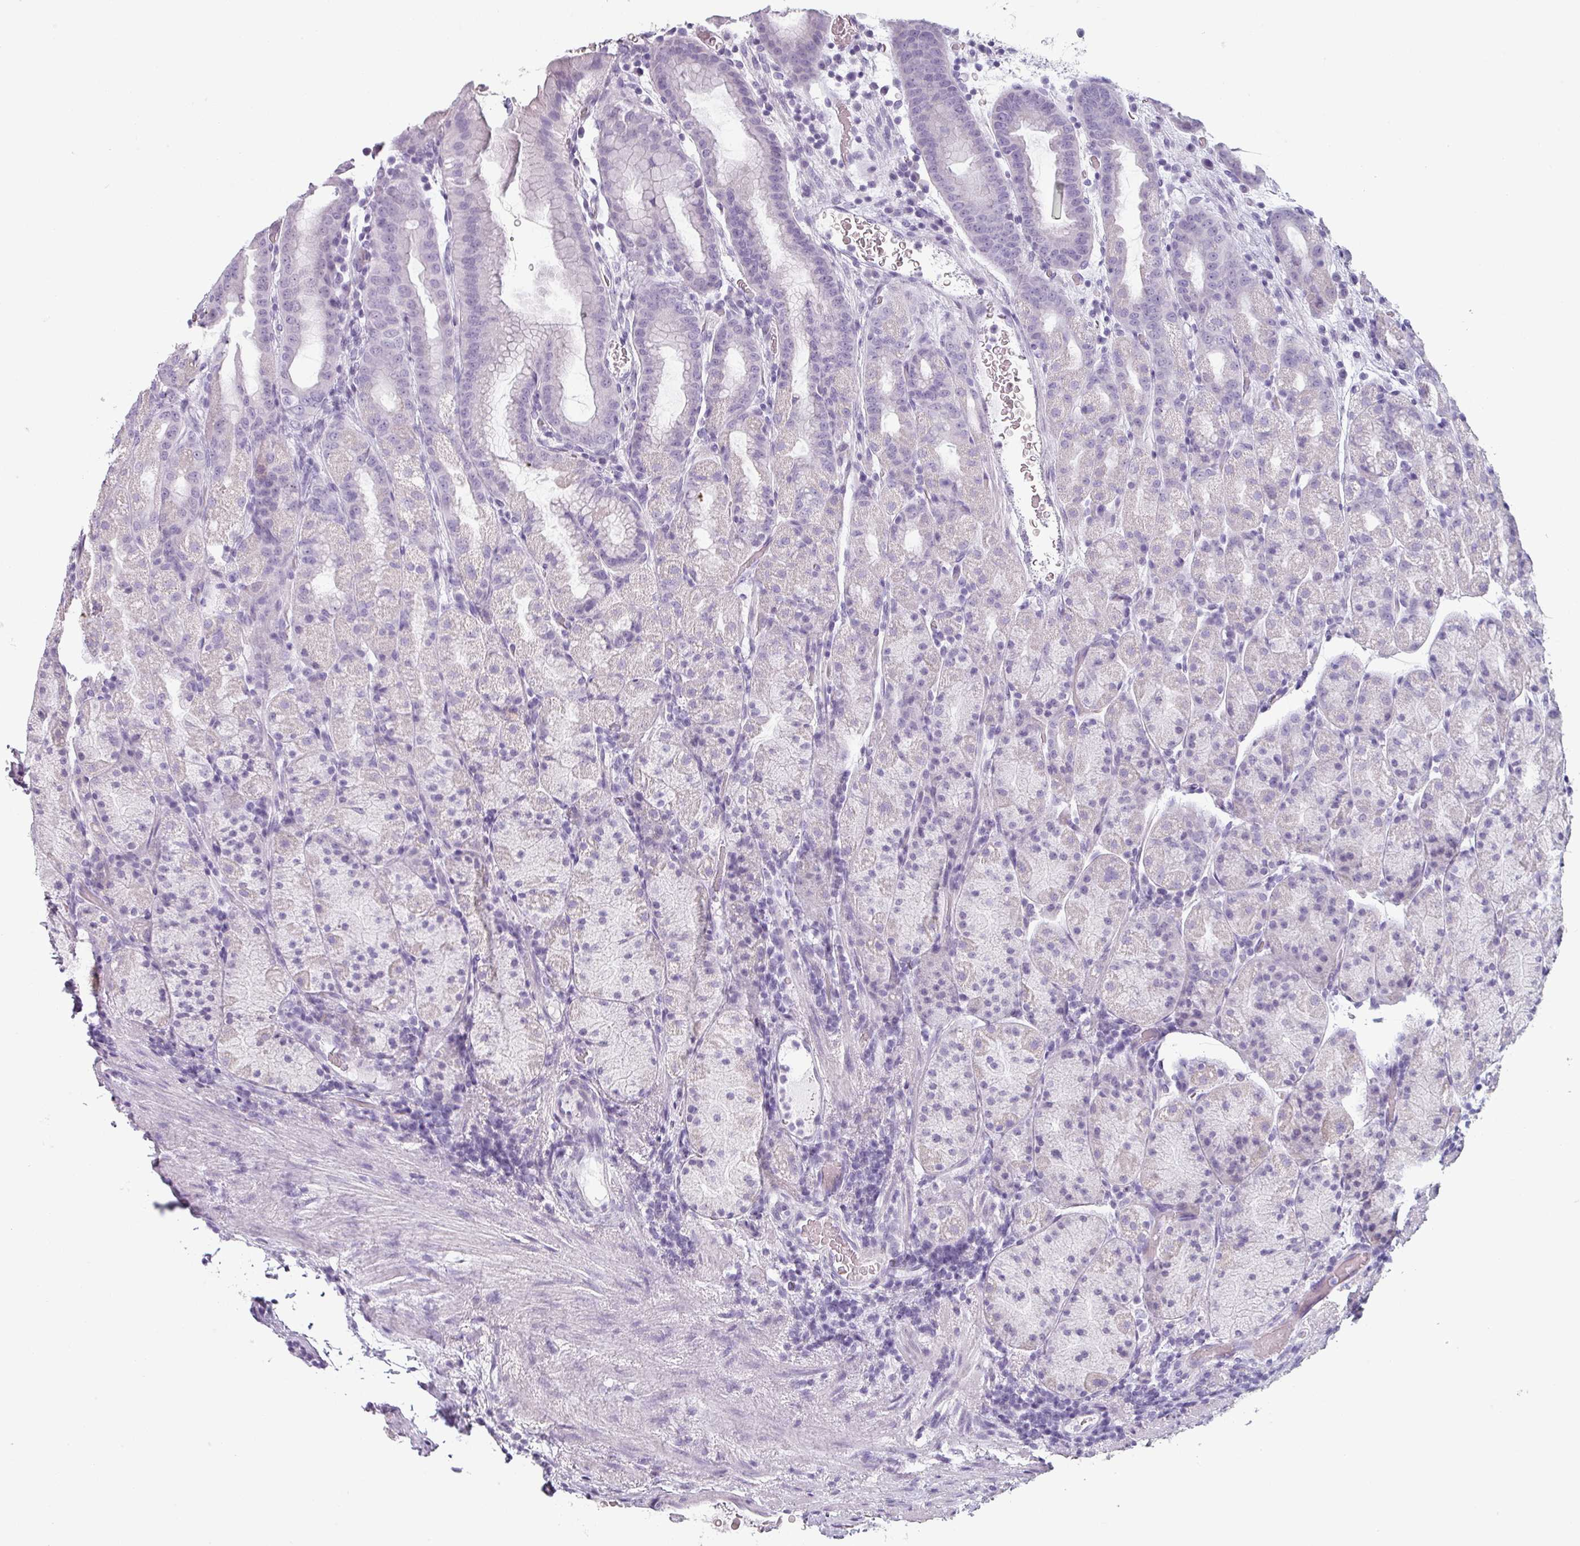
{"staining": {"intensity": "negative", "quantity": "none", "location": "none"}, "tissue": "stomach", "cell_type": "Glandular cells", "image_type": "normal", "snomed": [{"axis": "morphology", "description": "Normal tissue, NOS"}, {"axis": "topography", "description": "Stomach, upper"}, {"axis": "topography", "description": "Stomach, lower"}, {"axis": "topography", "description": "Small intestine"}], "caption": "High magnification brightfield microscopy of normal stomach stained with DAB (brown) and counterstained with hematoxylin (blue): glandular cells show no significant expression. Nuclei are stained in blue.", "gene": "SFTPA1", "patient": {"sex": "male", "age": 68}}